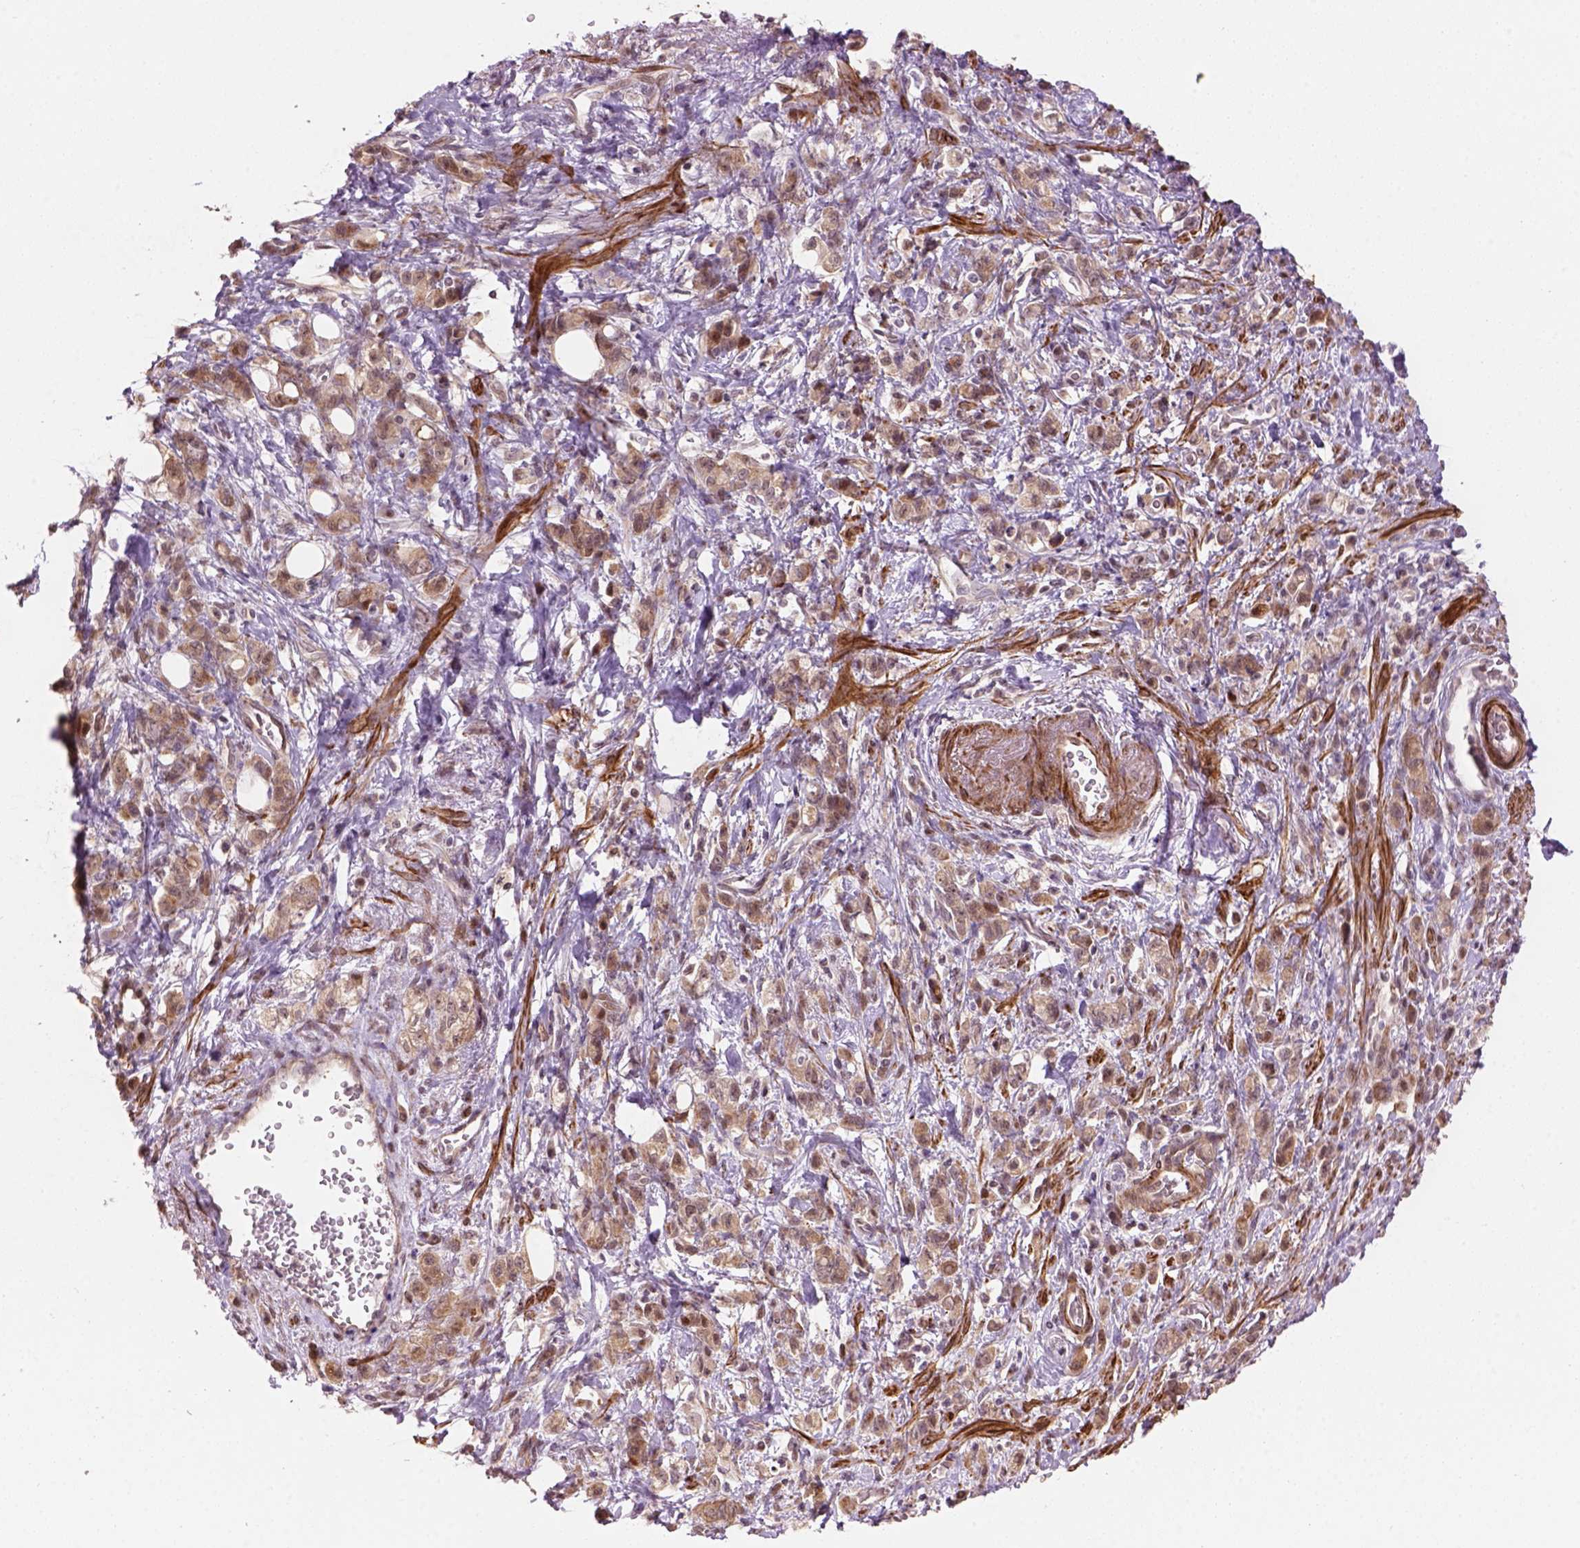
{"staining": {"intensity": "weak", "quantity": ">75%", "location": "cytoplasmic/membranous,nuclear"}, "tissue": "stomach cancer", "cell_type": "Tumor cells", "image_type": "cancer", "snomed": [{"axis": "morphology", "description": "Adenocarcinoma, NOS"}, {"axis": "topography", "description": "Stomach"}], "caption": "Protein analysis of stomach adenocarcinoma tissue shows weak cytoplasmic/membranous and nuclear staining in about >75% of tumor cells.", "gene": "PSMD11", "patient": {"sex": "male", "age": 77}}